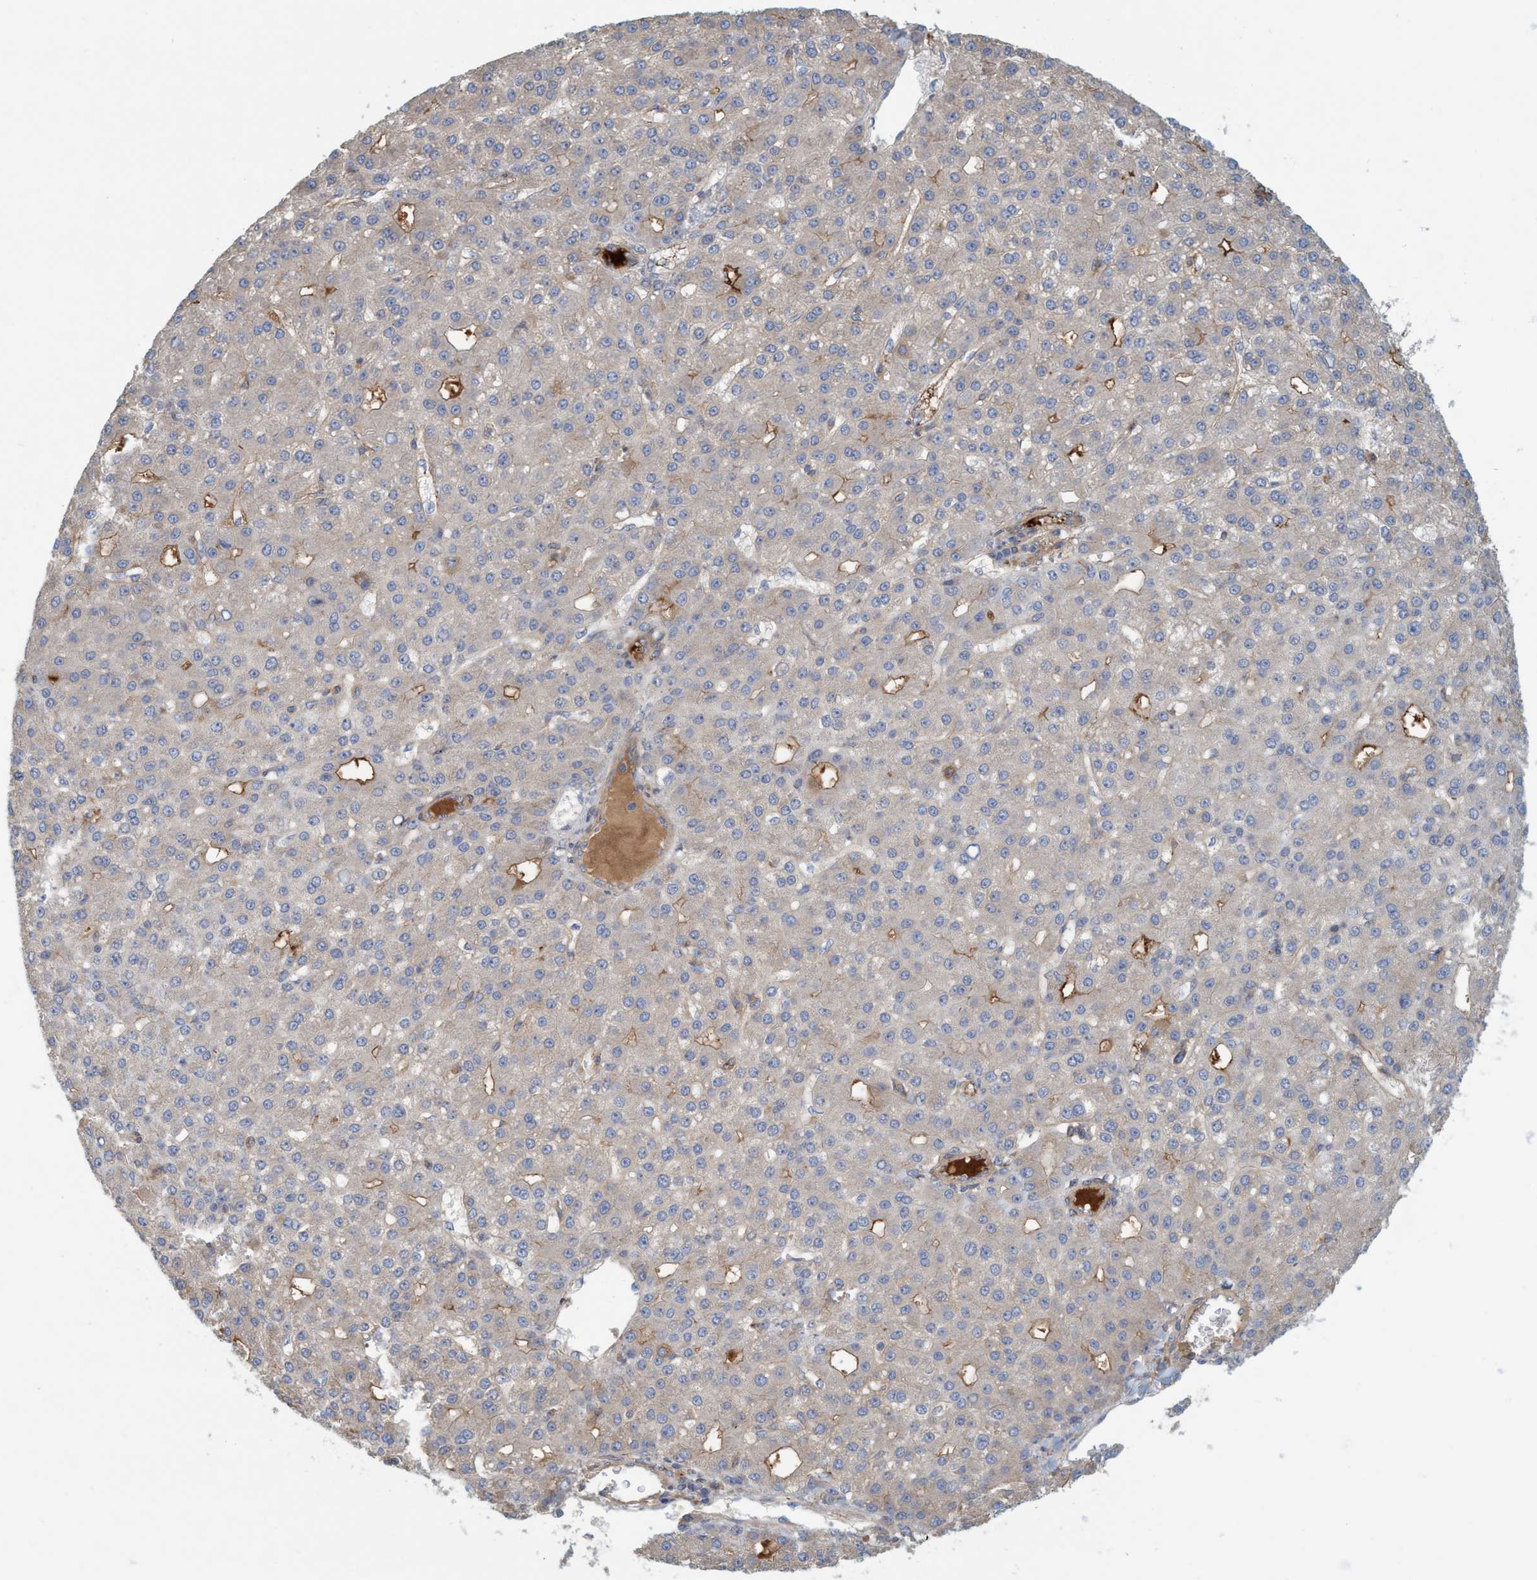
{"staining": {"intensity": "weak", "quantity": "25%-75%", "location": "cytoplasmic/membranous"}, "tissue": "liver cancer", "cell_type": "Tumor cells", "image_type": "cancer", "snomed": [{"axis": "morphology", "description": "Carcinoma, Hepatocellular, NOS"}, {"axis": "topography", "description": "Liver"}], "caption": "Immunohistochemical staining of liver cancer shows weak cytoplasmic/membranous protein positivity in approximately 25%-75% of tumor cells.", "gene": "SPECC1", "patient": {"sex": "male", "age": 67}}